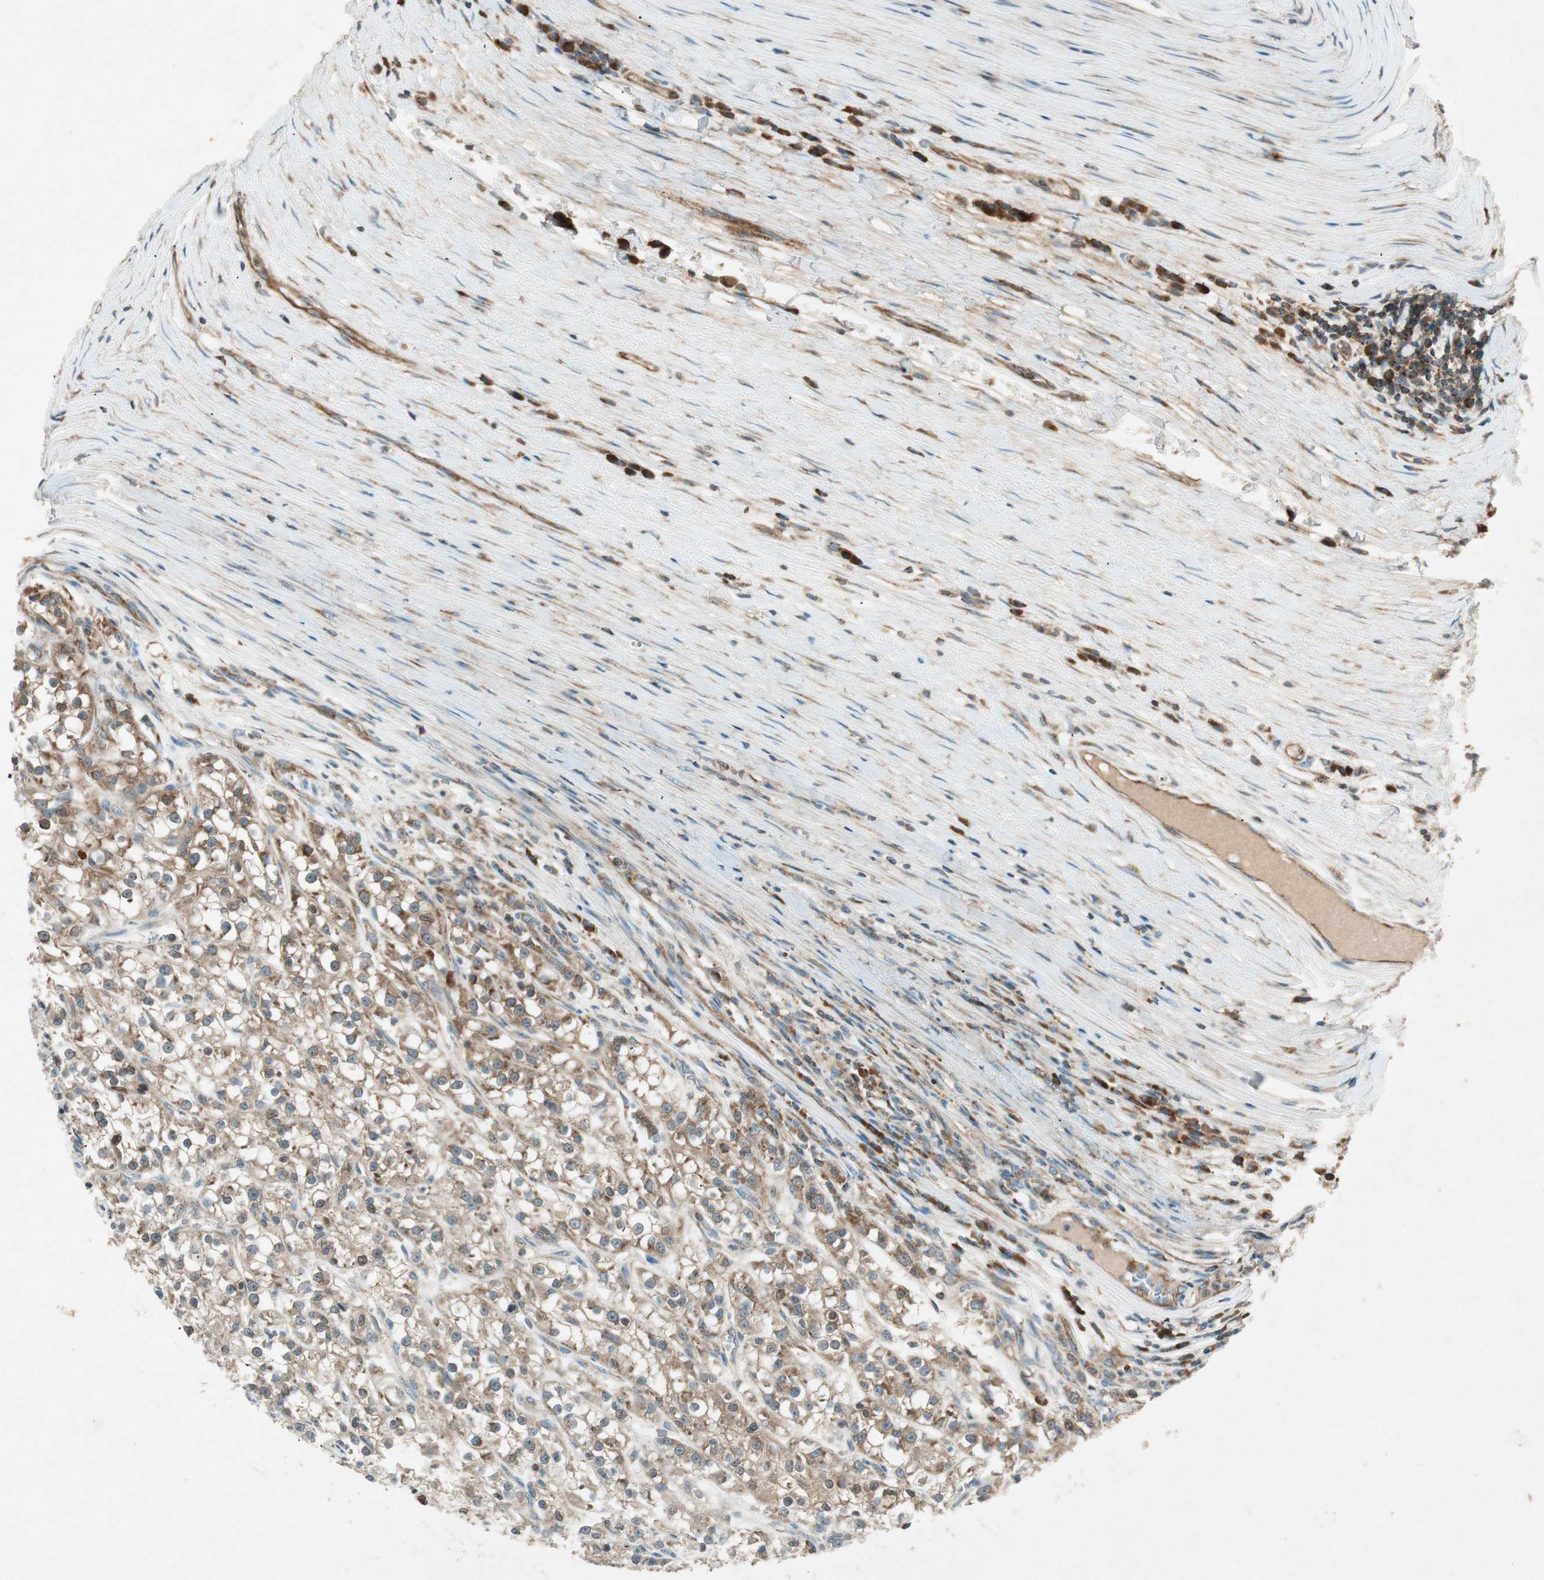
{"staining": {"intensity": "moderate", "quantity": ">75%", "location": "cytoplasmic/membranous"}, "tissue": "renal cancer", "cell_type": "Tumor cells", "image_type": "cancer", "snomed": [{"axis": "morphology", "description": "Adenocarcinoma, NOS"}, {"axis": "topography", "description": "Kidney"}], "caption": "Immunohistochemical staining of human renal adenocarcinoma displays medium levels of moderate cytoplasmic/membranous protein expression in approximately >75% of tumor cells. The protein is shown in brown color, while the nuclei are stained blue.", "gene": "CHADL", "patient": {"sex": "female", "age": 52}}